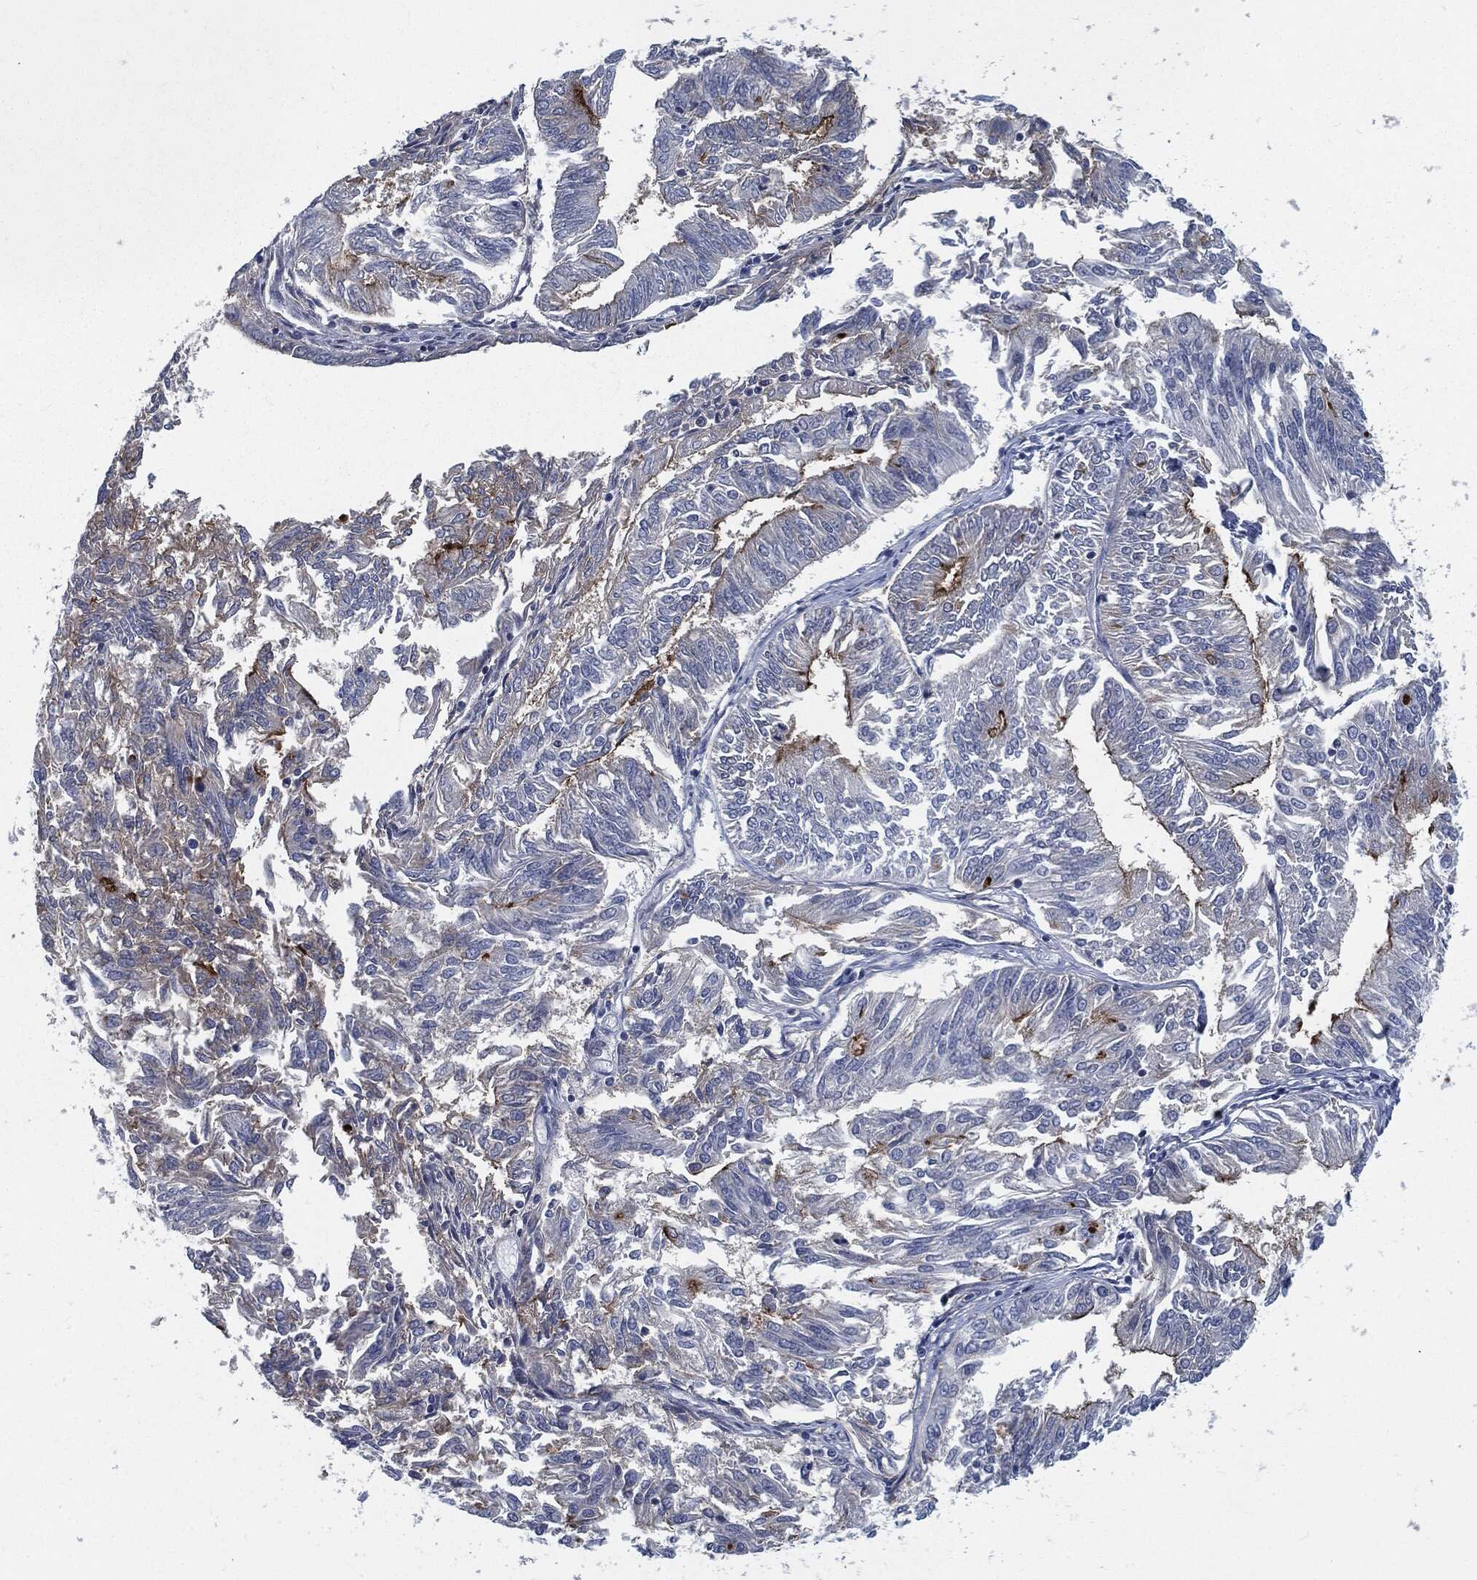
{"staining": {"intensity": "strong", "quantity": "<25%", "location": "cytoplasmic/membranous"}, "tissue": "endometrial cancer", "cell_type": "Tumor cells", "image_type": "cancer", "snomed": [{"axis": "morphology", "description": "Adenocarcinoma, NOS"}, {"axis": "topography", "description": "Endometrium"}], "caption": "Endometrial cancer (adenocarcinoma) was stained to show a protein in brown. There is medium levels of strong cytoplasmic/membranous positivity in about <25% of tumor cells. Using DAB (brown) and hematoxylin (blue) stains, captured at high magnification using brightfield microscopy.", "gene": "PROM1", "patient": {"sex": "female", "age": 58}}